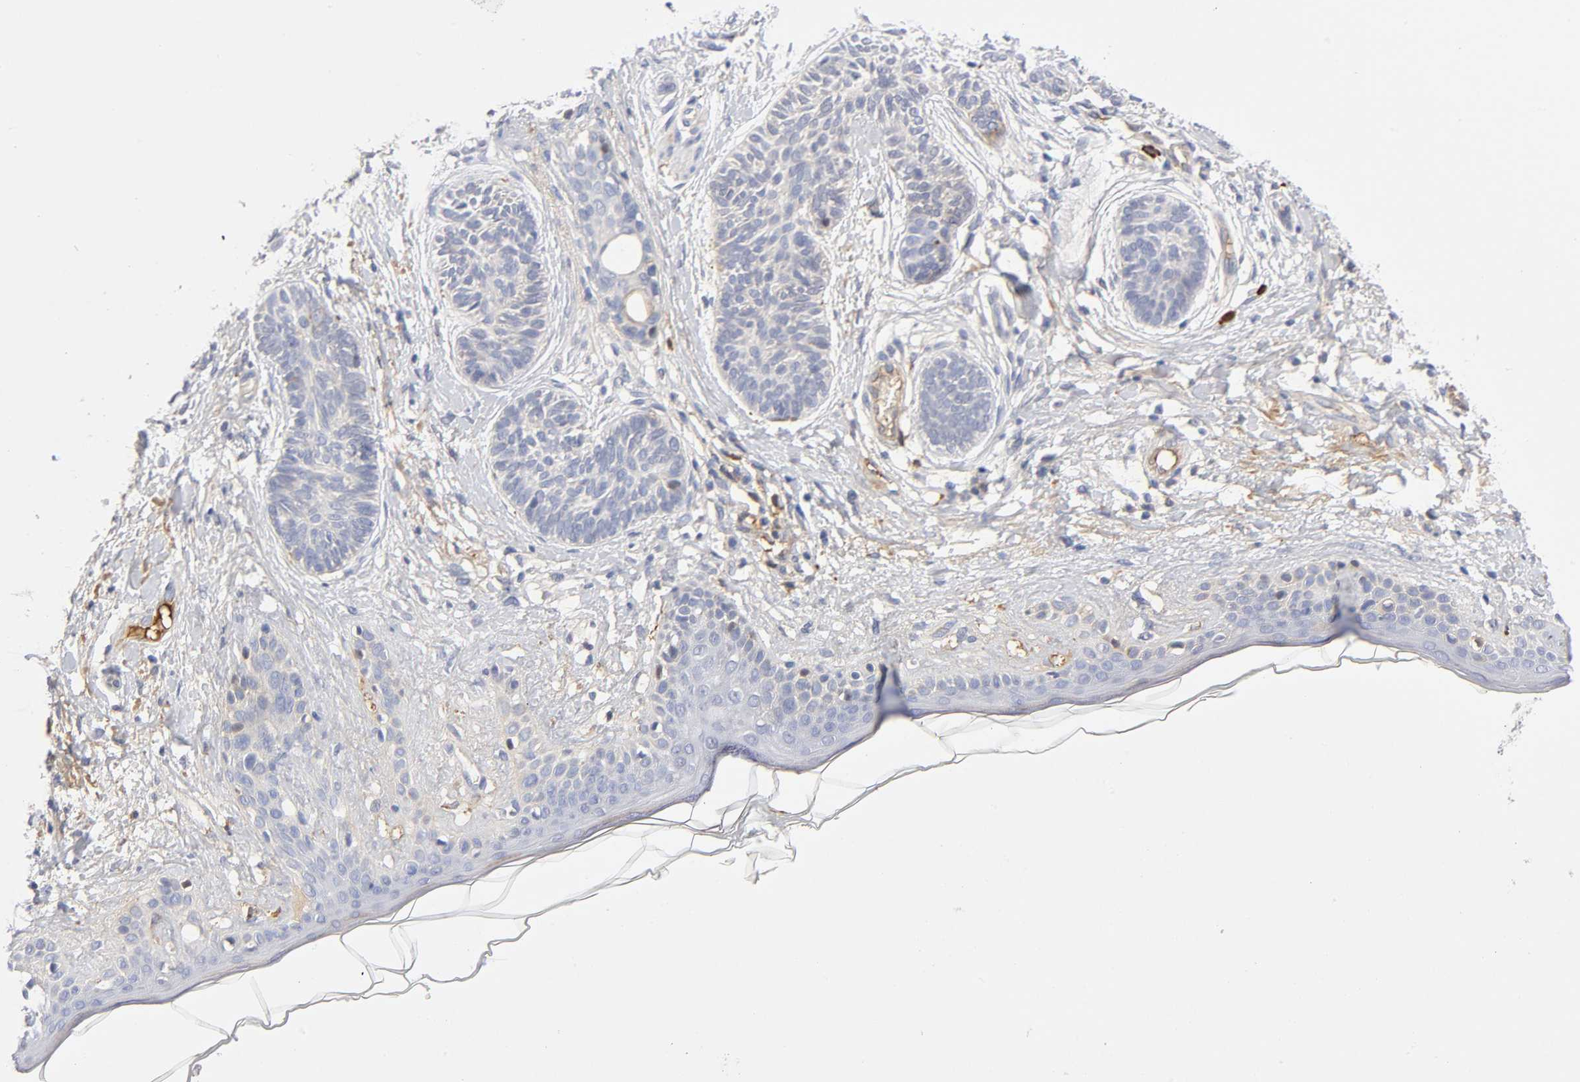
{"staining": {"intensity": "weak", "quantity": "25%-75%", "location": "cytoplasmic/membranous"}, "tissue": "skin cancer", "cell_type": "Tumor cells", "image_type": "cancer", "snomed": [{"axis": "morphology", "description": "Normal tissue, NOS"}, {"axis": "morphology", "description": "Basal cell carcinoma"}, {"axis": "topography", "description": "Skin"}], "caption": "A brown stain labels weak cytoplasmic/membranous staining of a protein in human skin basal cell carcinoma tumor cells.", "gene": "NOVA1", "patient": {"sex": "male", "age": 63}}